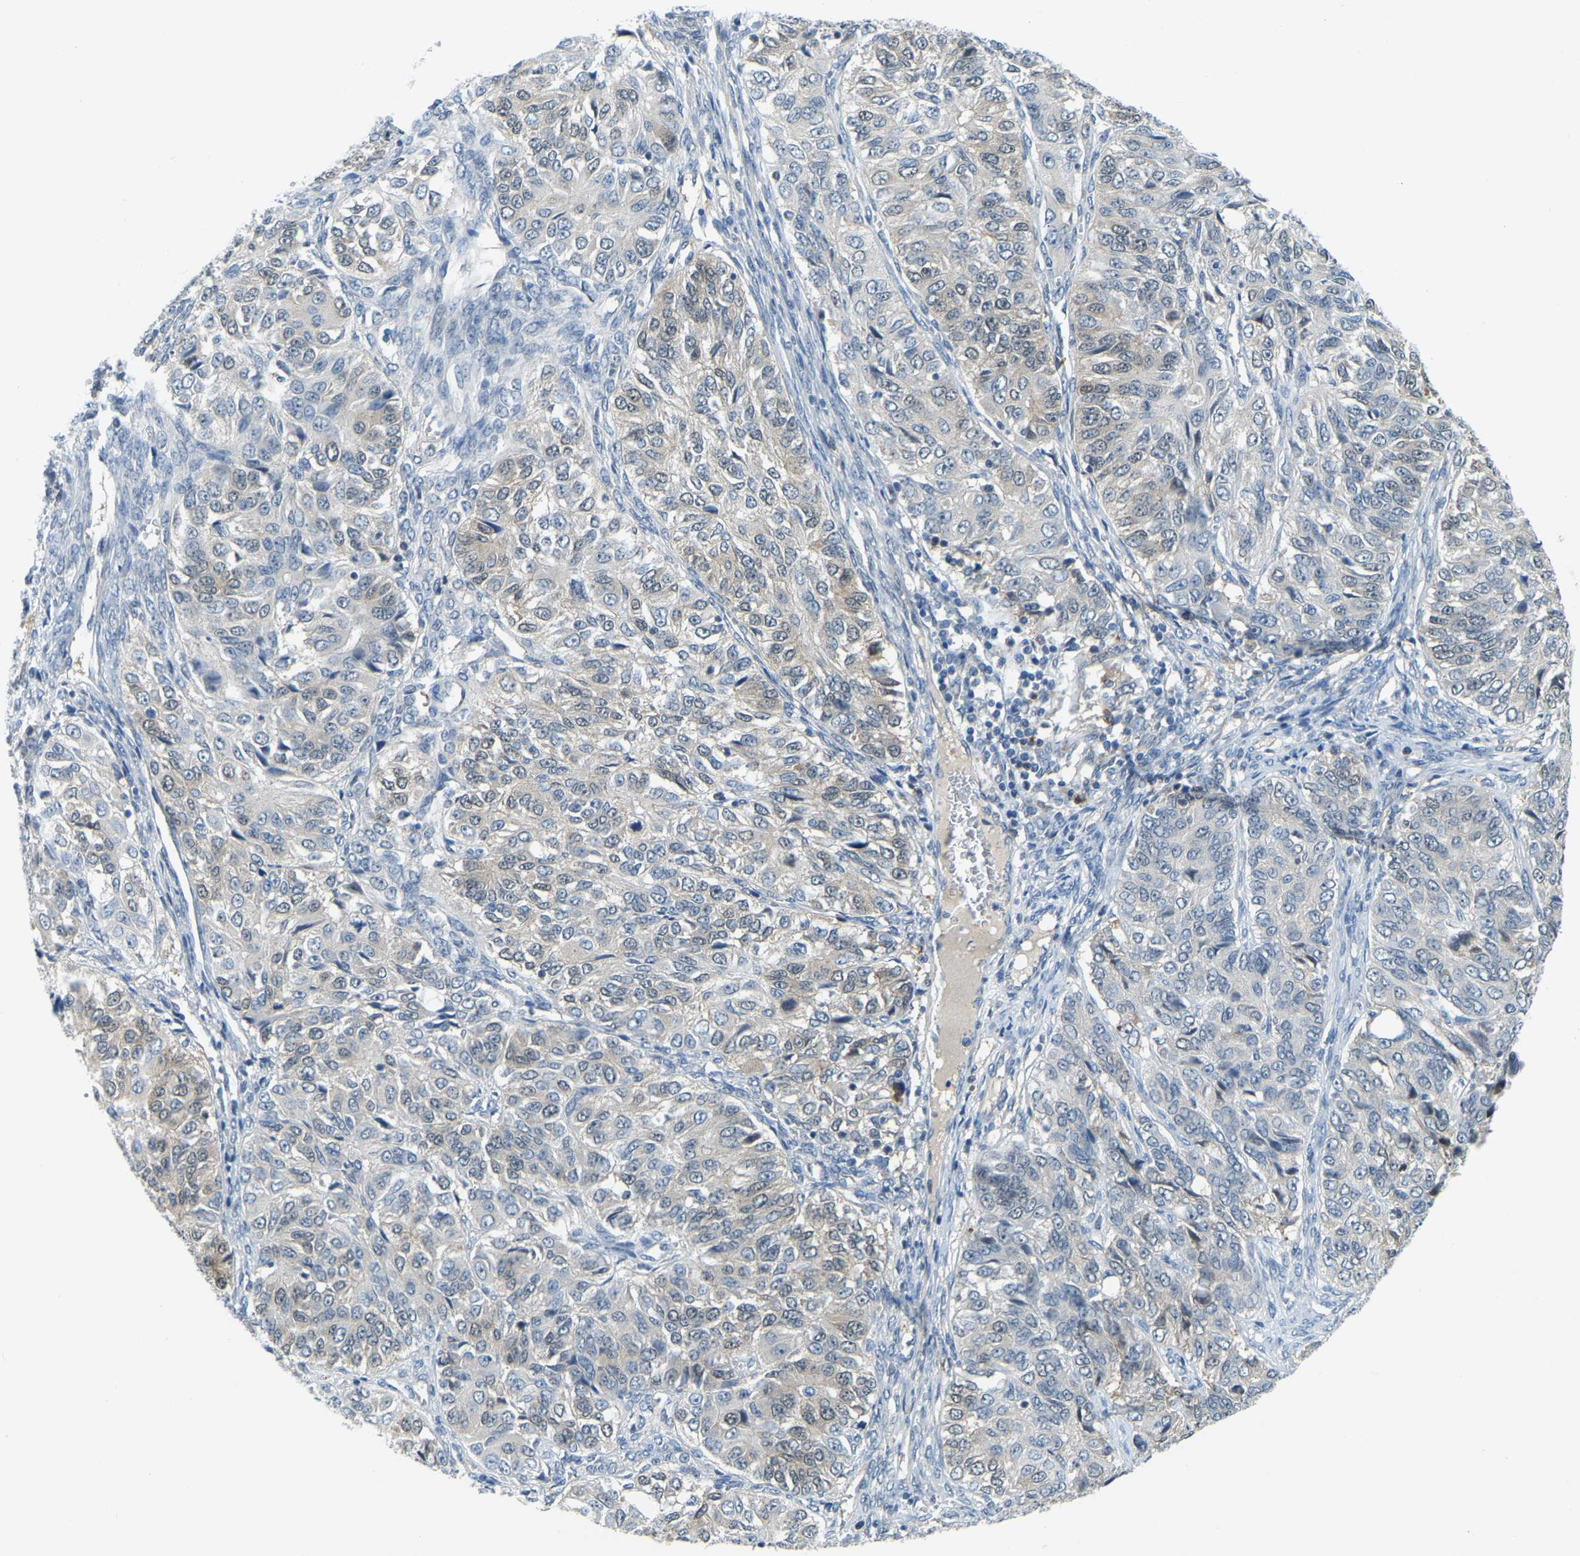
{"staining": {"intensity": "negative", "quantity": "none", "location": "none"}, "tissue": "ovarian cancer", "cell_type": "Tumor cells", "image_type": "cancer", "snomed": [{"axis": "morphology", "description": "Carcinoma, endometroid"}, {"axis": "topography", "description": "Ovary"}], "caption": "Immunohistochemistry (IHC) micrograph of human ovarian endometroid carcinoma stained for a protein (brown), which reveals no staining in tumor cells.", "gene": "NME8", "patient": {"sex": "female", "age": 51}}